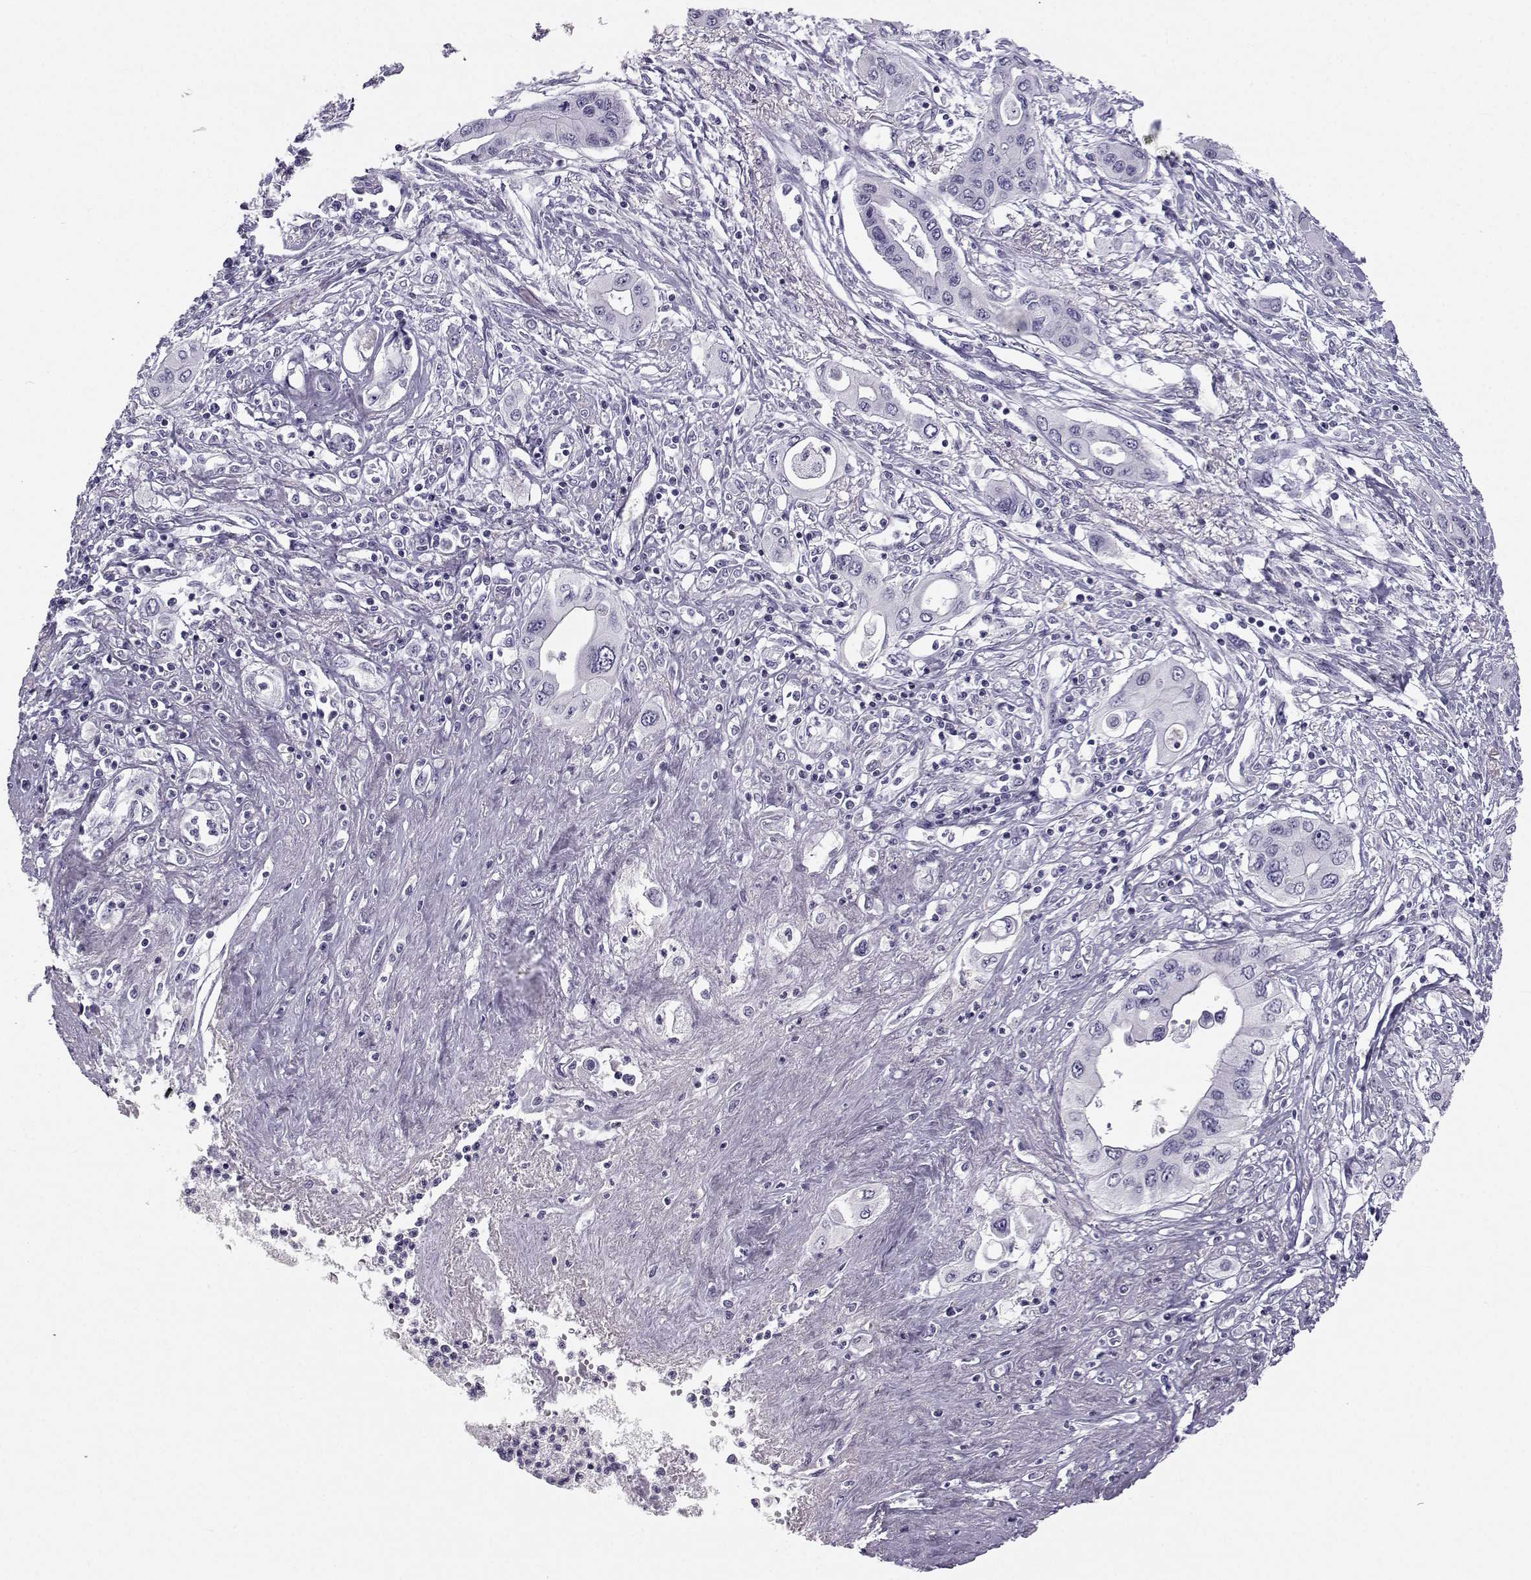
{"staining": {"intensity": "negative", "quantity": "none", "location": "none"}, "tissue": "pancreatic cancer", "cell_type": "Tumor cells", "image_type": "cancer", "snomed": [{"axis": "morphology", "description": "Adenocarcinoma, NOS"}, {"axis": "topography", "description": "Pancreas"}], "caption": "Immunohistochemistry (IHC) of human adenocarcinoma (pancreatic) displays no staining in tumor cells.", "gene": "MROH7", "patient": {"sex": "female", "age": 62}}